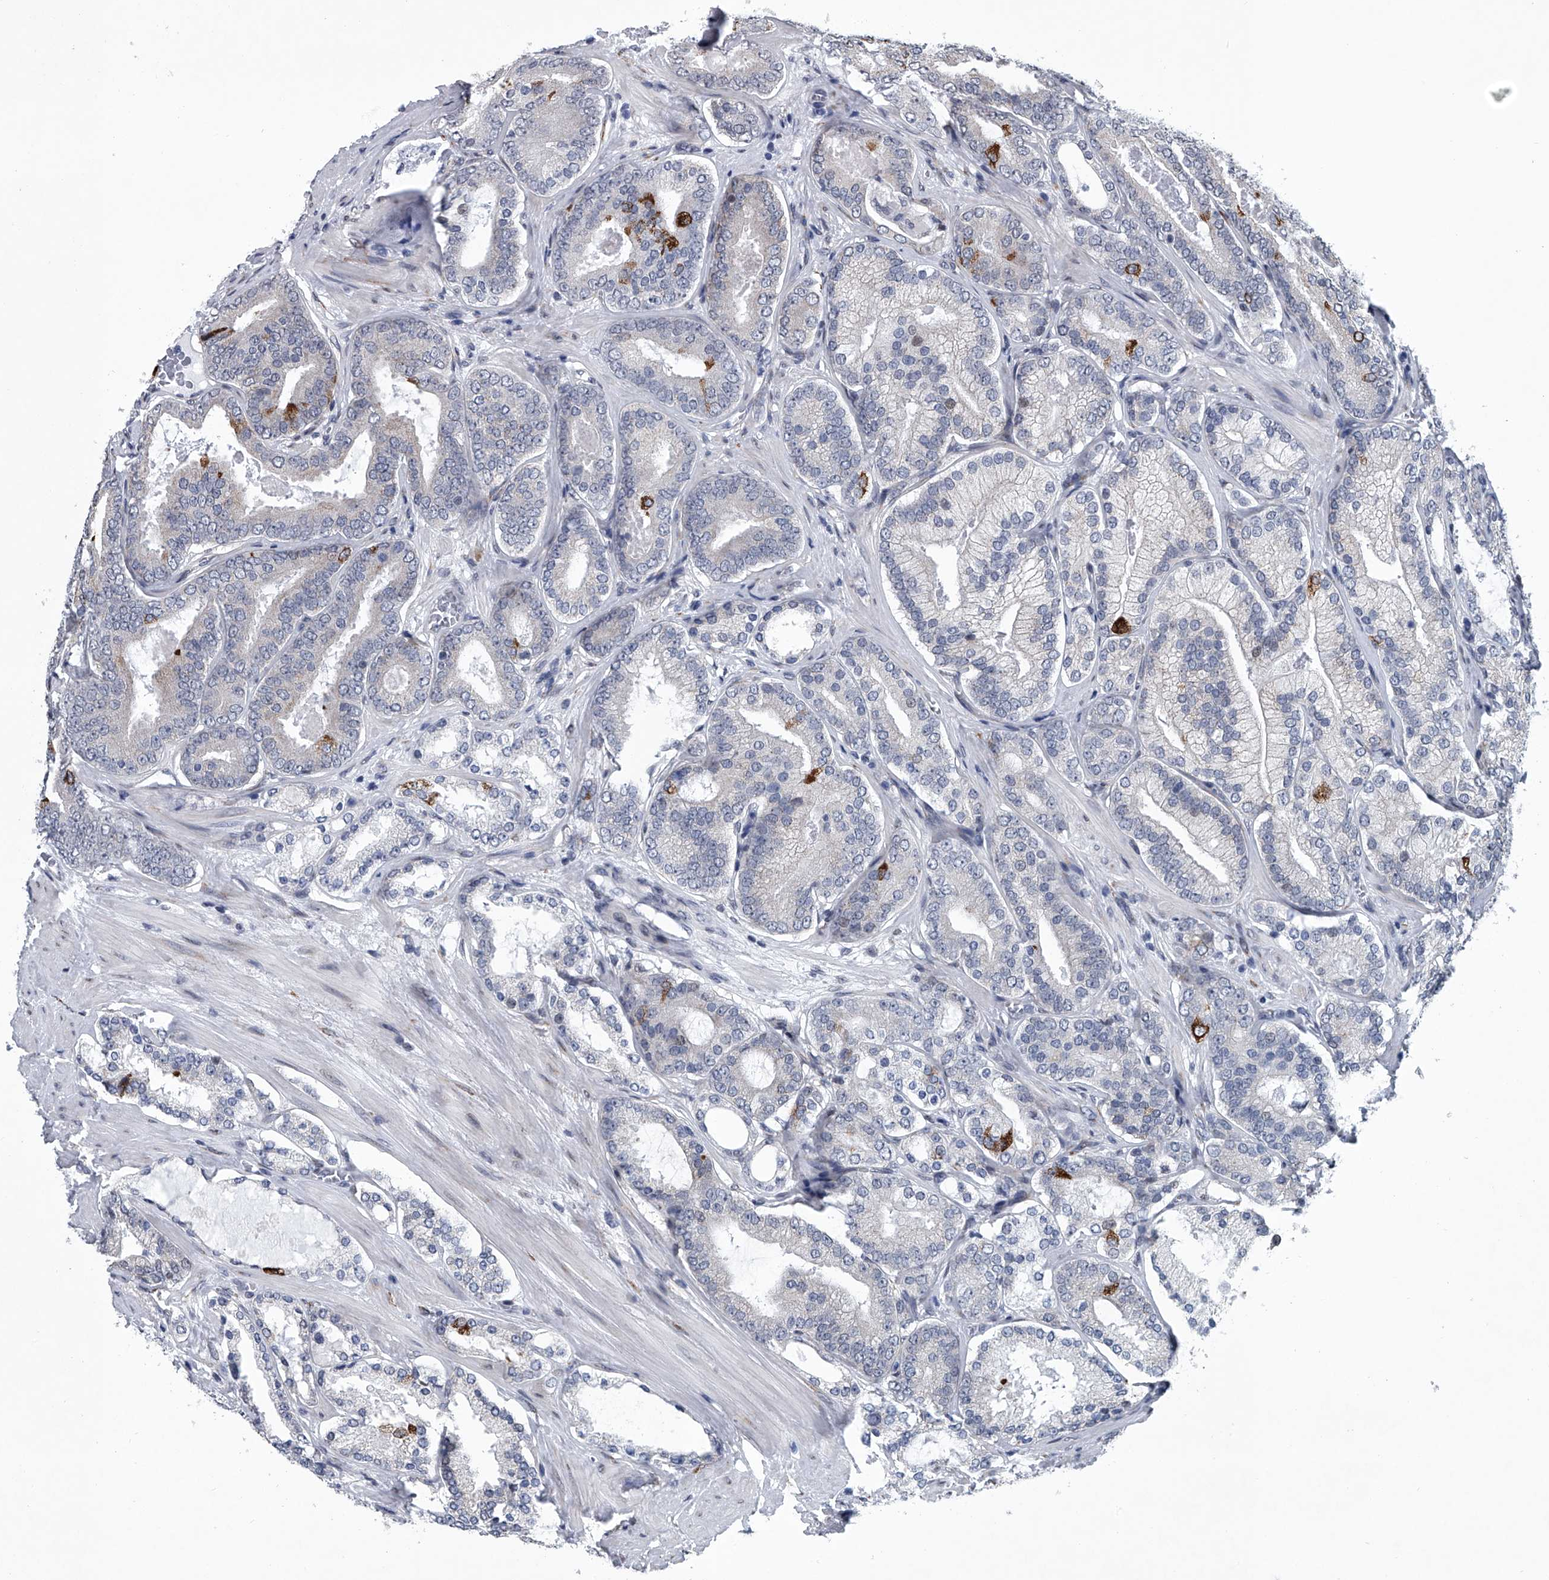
{"staining": {"intensity": "strong", "quantity": "<25%", "location": "cytoplasmic/membranous"}, "tissue": "prostate cancer", "cell_type": "Tumor cells", "image_type": "cancer", "snomed": [{"axis": "morphology", "description": "Adenocarcinoma, High grade"}, {"axis": "topography", "description": "Prostate"}], "caption": "The photomicrograph displays immunohistochemical staining of prostate cancer (adenocarcinoma (high-grade)). There is strong cytoplasmic/membranous positivity is identified in about <25% of tumor cells.", "gene": "PPP2R5D", "patient": {"sex": "male", "age": 60}}